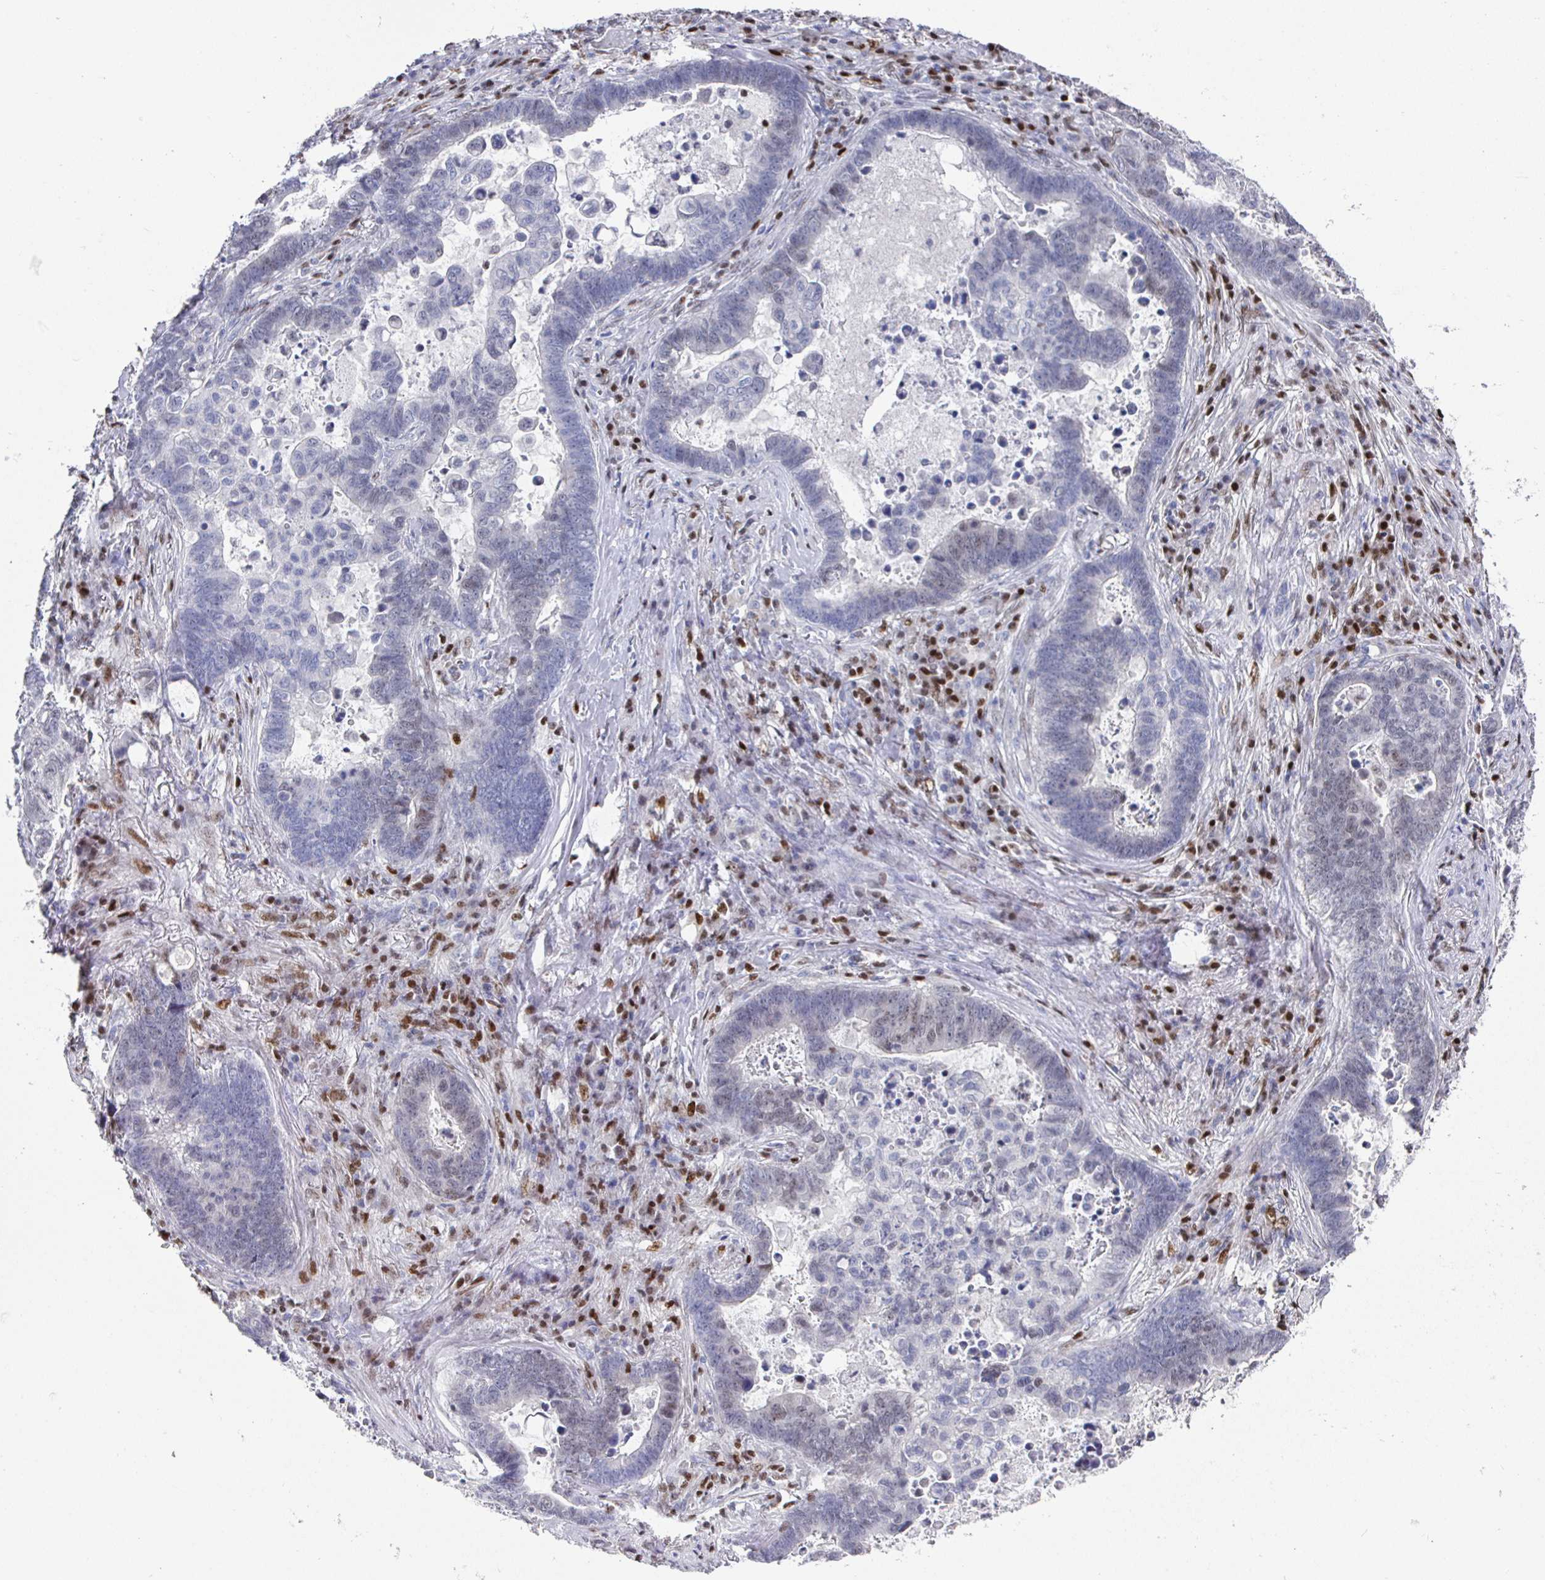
{"staining": {"intensity": "weak", "quantity": "<25%", "location": "nuclear"}, "tissue": "lung cancer", "cell_type": "Tumor cells", "image_type": "cancer", "snomed": [{"axis": "morphology", "description": "Aneuploidy"}, {"axis": "morphology", "description": "Adenocarcinoma, NOS"}, {"axis": "morphology", "description": "Adenocarcinoma primary or metastatic"}, {"axis": "topography", "description": "Lung"}], "caption": "Protein analysis of lung adenocarcinoma primary or metastatic demonstrates no significant expression in tumor cells.", "gene": "RUNX2", "patient": {"sex": "female", "age": 75}}